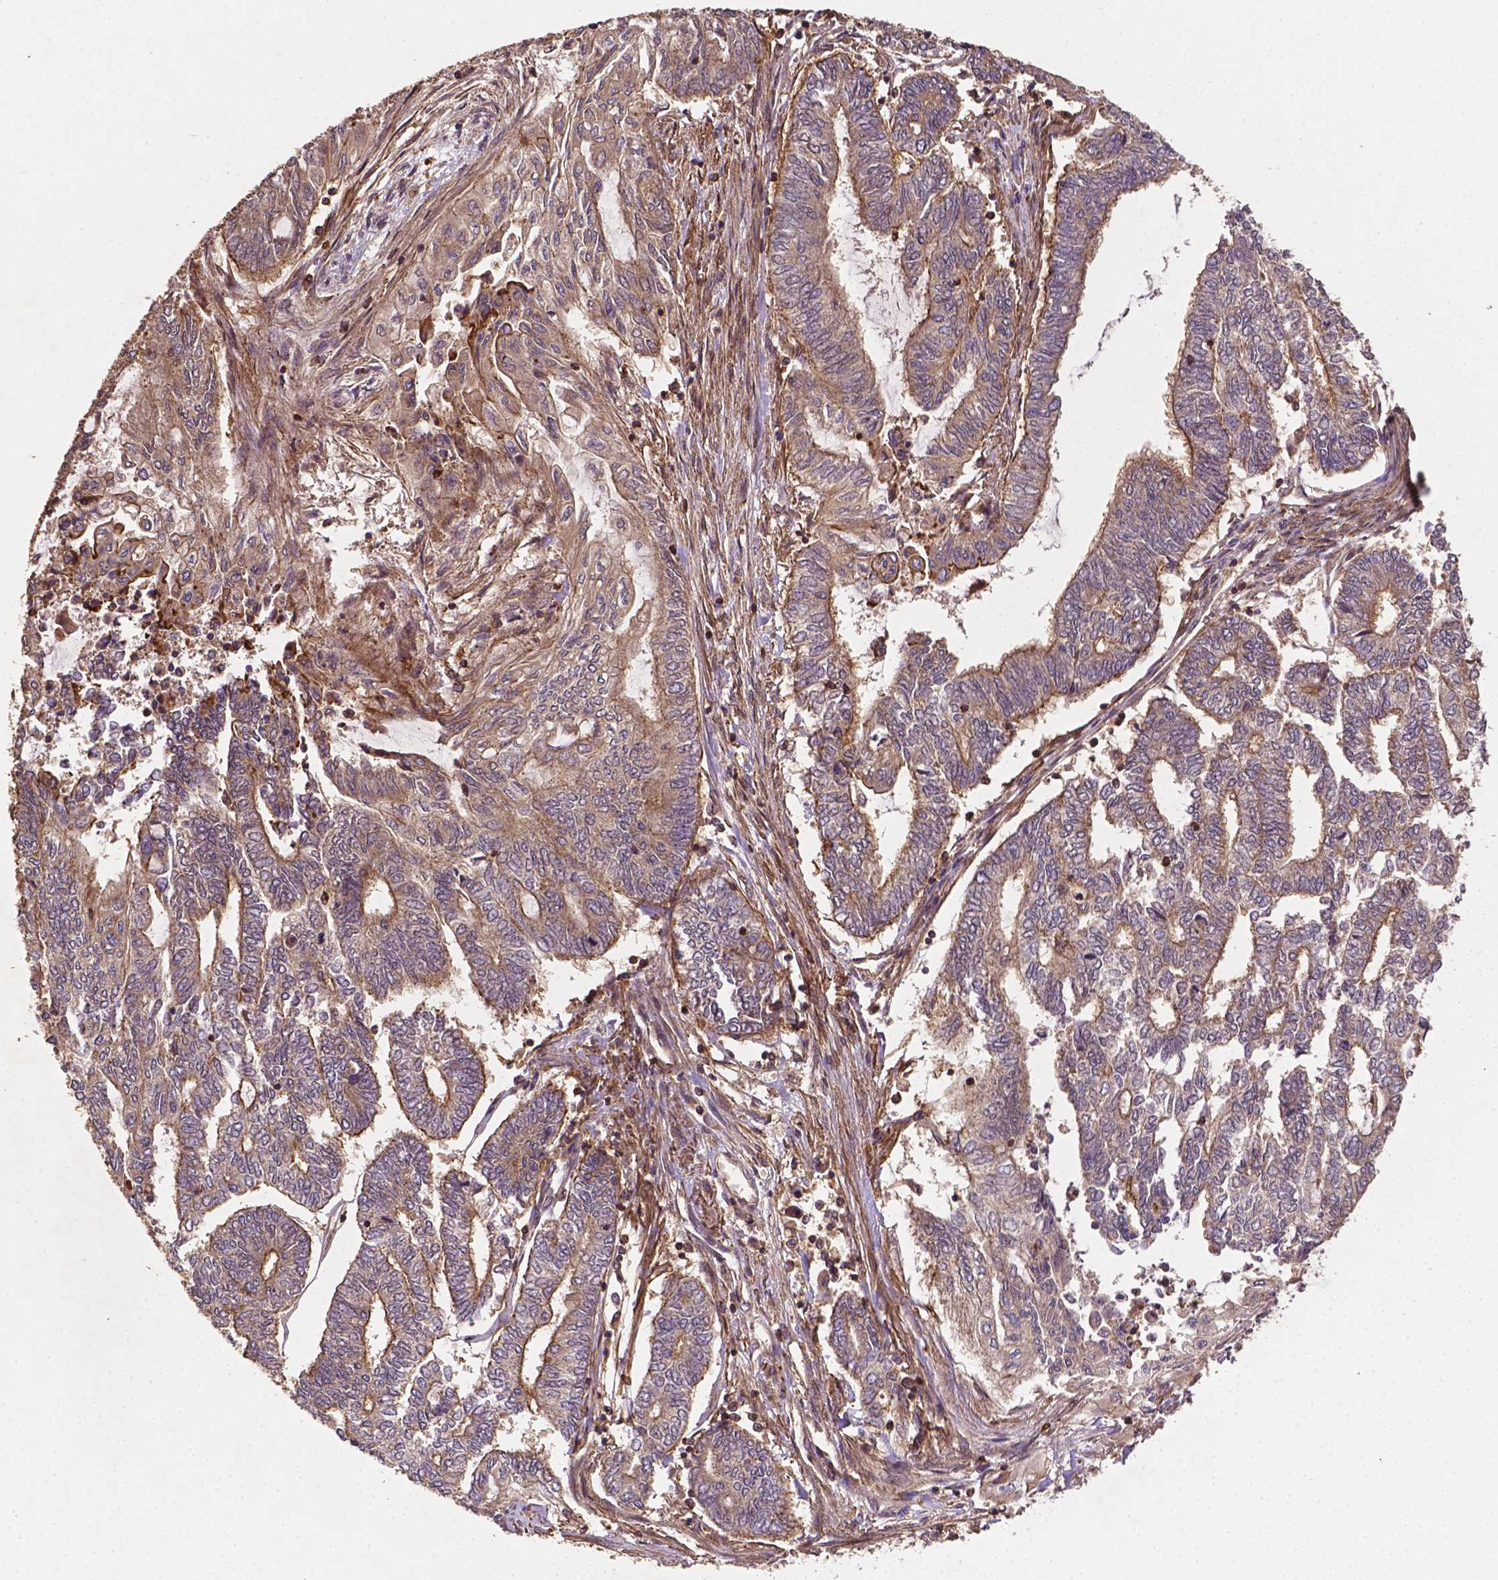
{"staining": {"intensity": "moderate", "quantity": "<25%", "location": "cytoplasmic/membranous"}, "tissue": "endometrial cancer", "cell_type": "Tumor cells", "image_type": "cancer", "snomed": [{"axis": "morphology", "description": "Adenocarcinoma, NOS"}, {"axis": "topography", "description": "Uterus"}, {"axis": "topography", "description": "Endometrium"}], "caption": "A brown stain labels moderate cytoplasmic/membranous staining of a protein in human adenocarcinoma (endometrial) tumor cells.", "gene": "ZMYND19", "patient": {"sex": "female", "age": 70}}